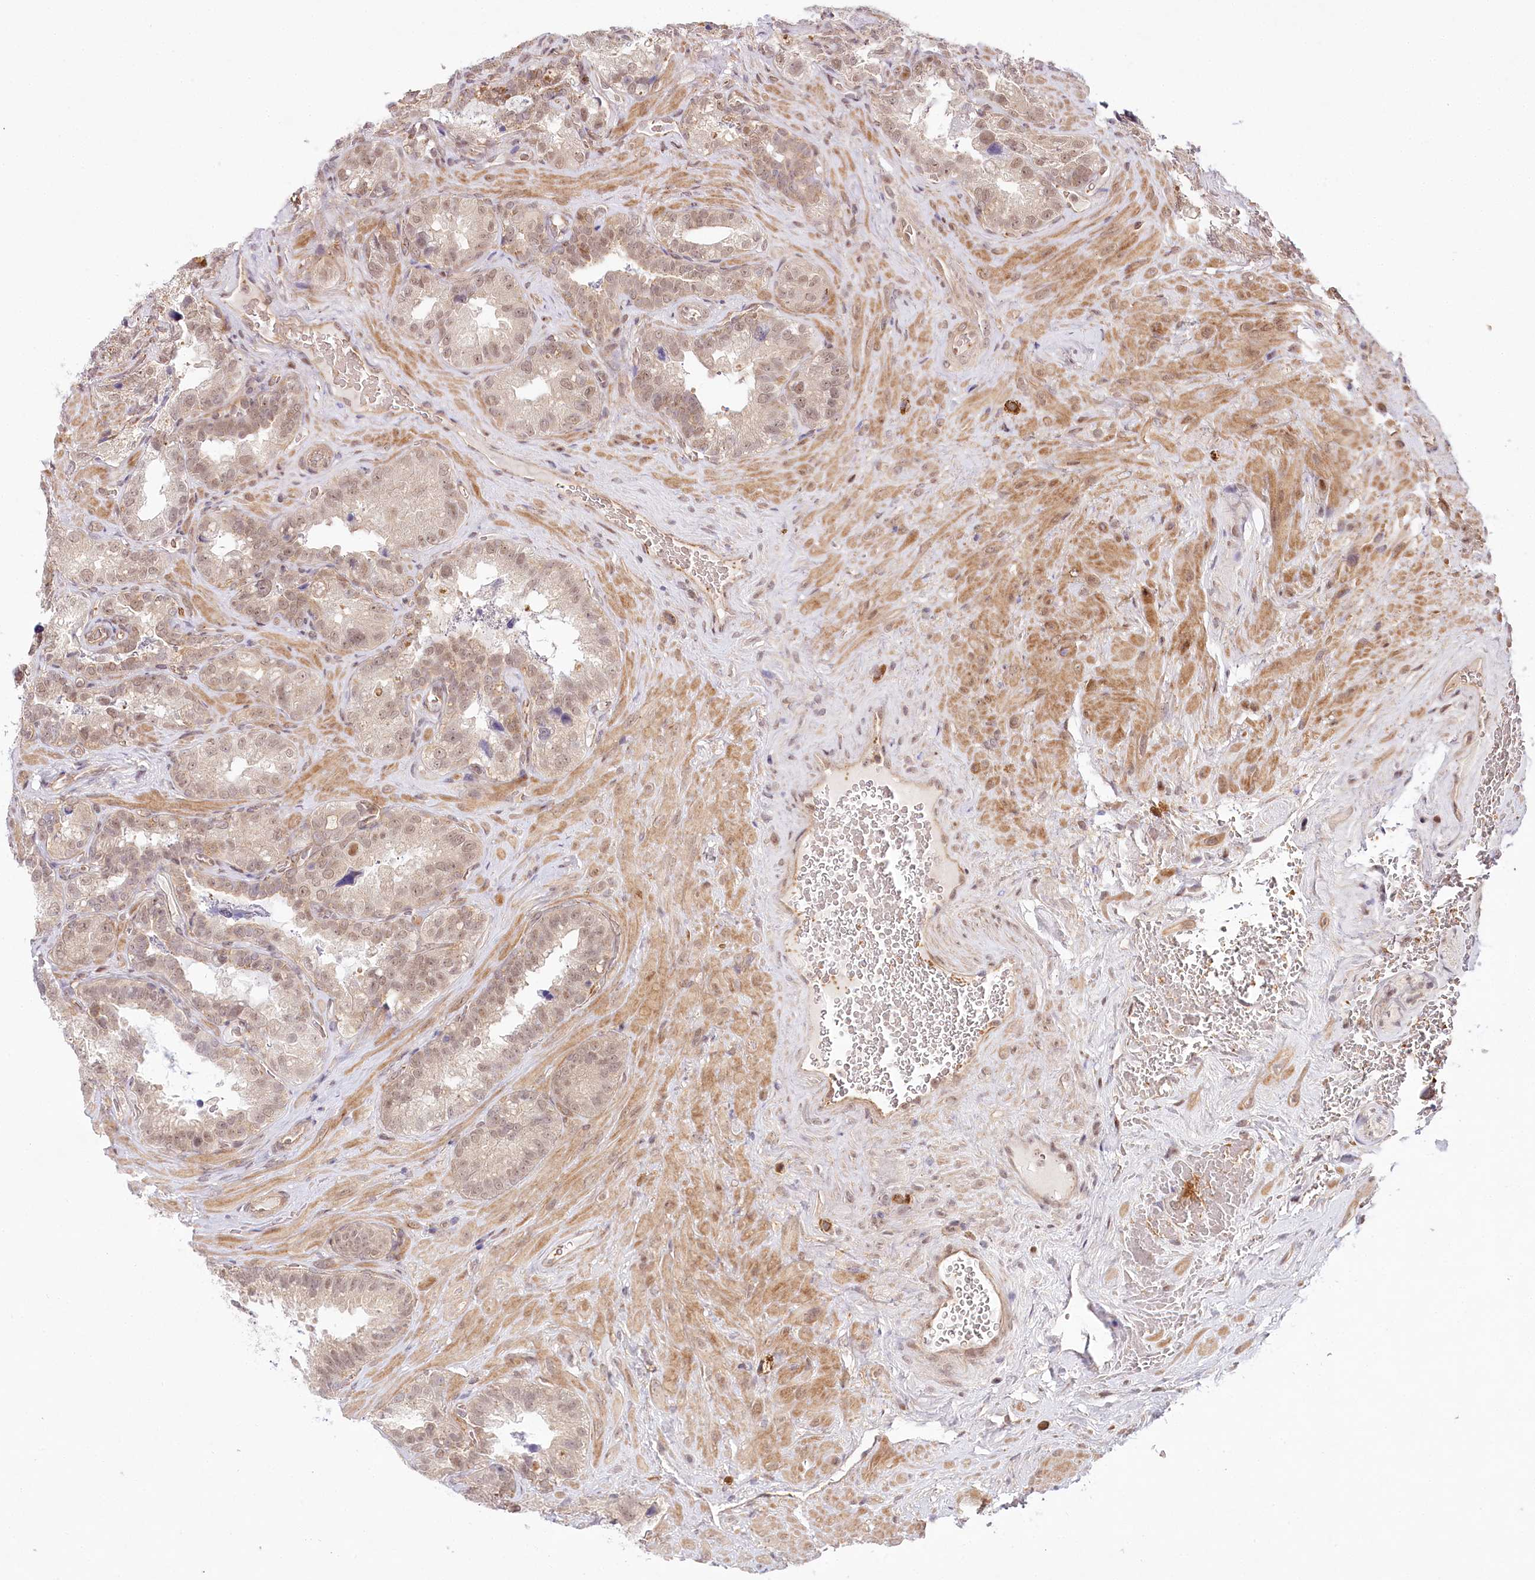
{"staining": {"intensity": "moderate", "quantity": "25%-75%", "location": "nuclear"}, "tissue": "seminal vesicle", "cell_type": "Glandular cells", "image_type": "normal", "snomed": [{"axis": "morphology", "description": "Normal tissue, NOS"}, {"axis": "topography", "description": "Seminal veicle"}, {"axis": "topography", "description": "Peripheral nerve tissue"}], "caption": "Approximately 25%-75% of glandular cells in unremarkable seminal vesicle demonstrate moderate nuclear protein positivity as visualized by brown immunohistochemical staining.", "gene": "TUBGCP2", "patient": {"sex": "male", "age": 67}}